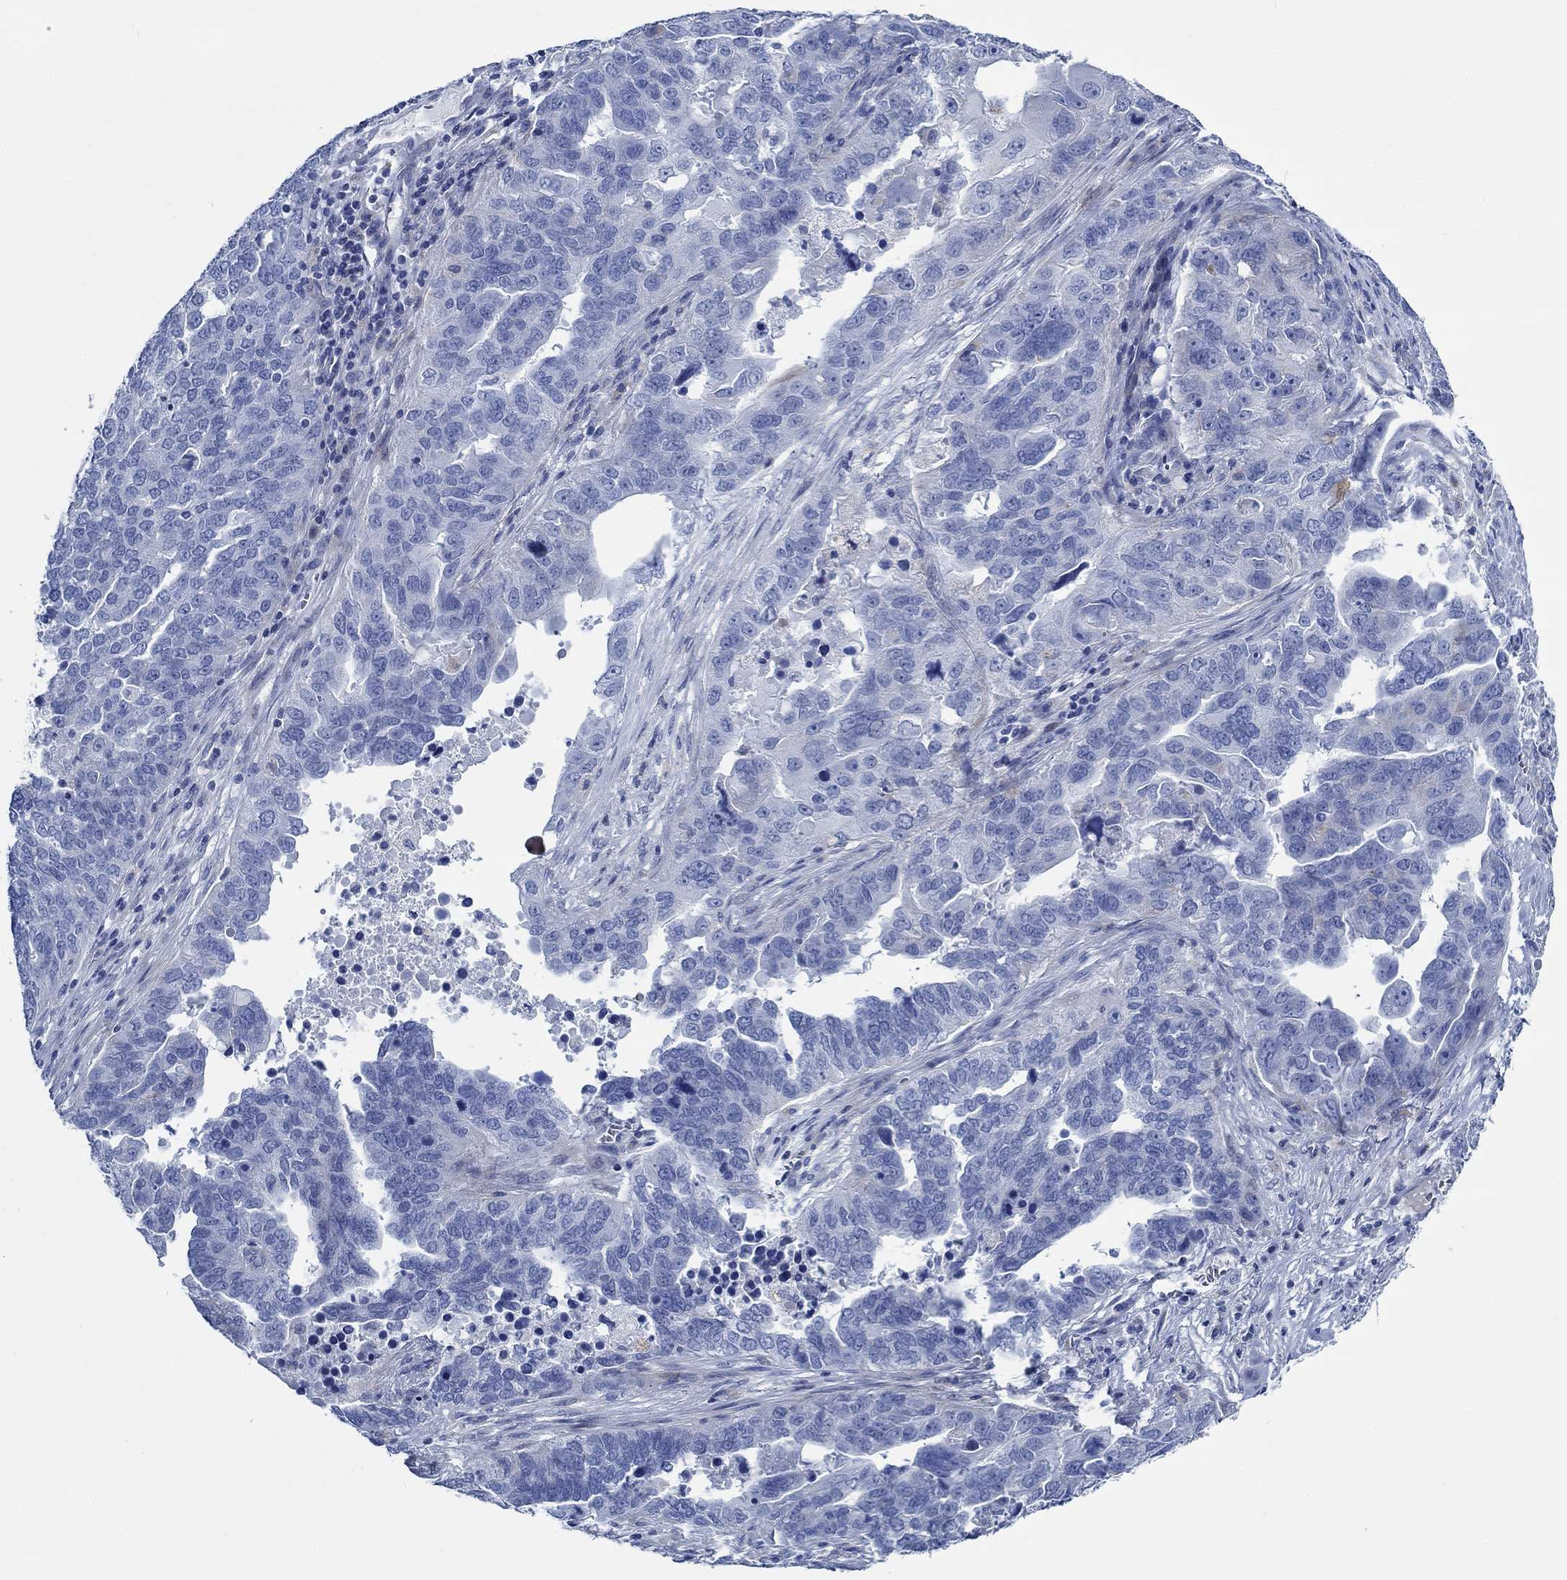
{"staining": {"intensity": "negative", "quantity": "none", "location": "none"}, "tissue": "ovarian cancer", "cell_type": "Tumor cells", "image_type": "cancer", "snomed": [{"axis": "morphology", "description": "Carcinoma, endometroid"}, {"axis": "topography", "description": "Soft tissue"}, {"axis": "topography", "description": "Ovary"}], "caption": "Endometroid carcinoma (ovarian) stained for a protein using IHC shows no expression tumor cells.", "gene": "SVEP1", "patient": {"sex": "female", "age": 52}}